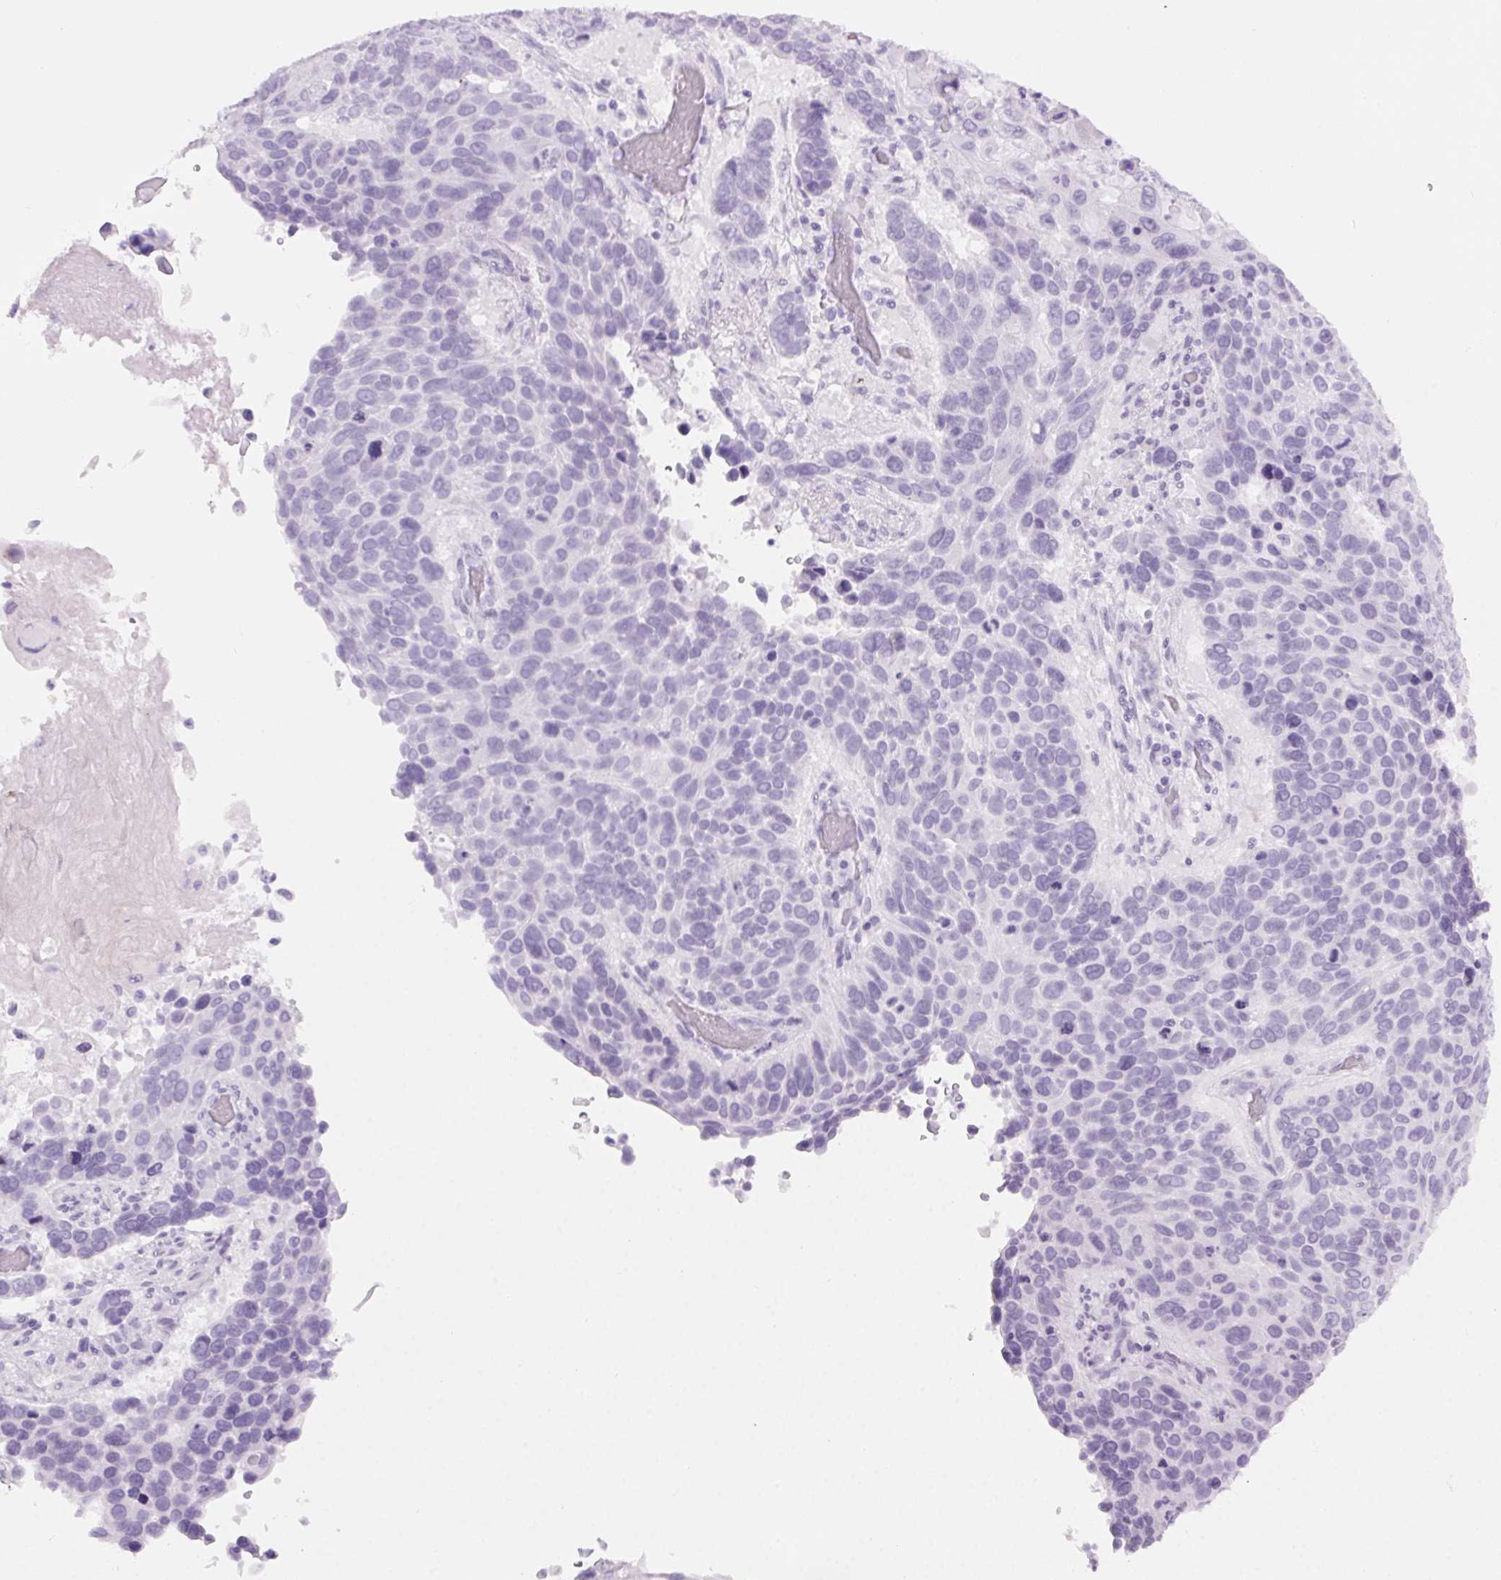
{"staining": {"intensity": "negative", "quantity": "none", "location": "none"}, "tissue": "lung cancer", "cell_type": "Tumor cells", "image_type": "cancer", "snomed": [{"axis": "morphology", "description": "Squamous cell carcinoma, NOS"}, {"axis": "topography", "description": "Lung"}], "caption": "Human lung cancer (squamous cell carcinoma) stained for a protein using immunohistochemistry displays no positivity in tumor cells.", "gene": "BEND2", "patient": {"sex": "male", "age": 68}}